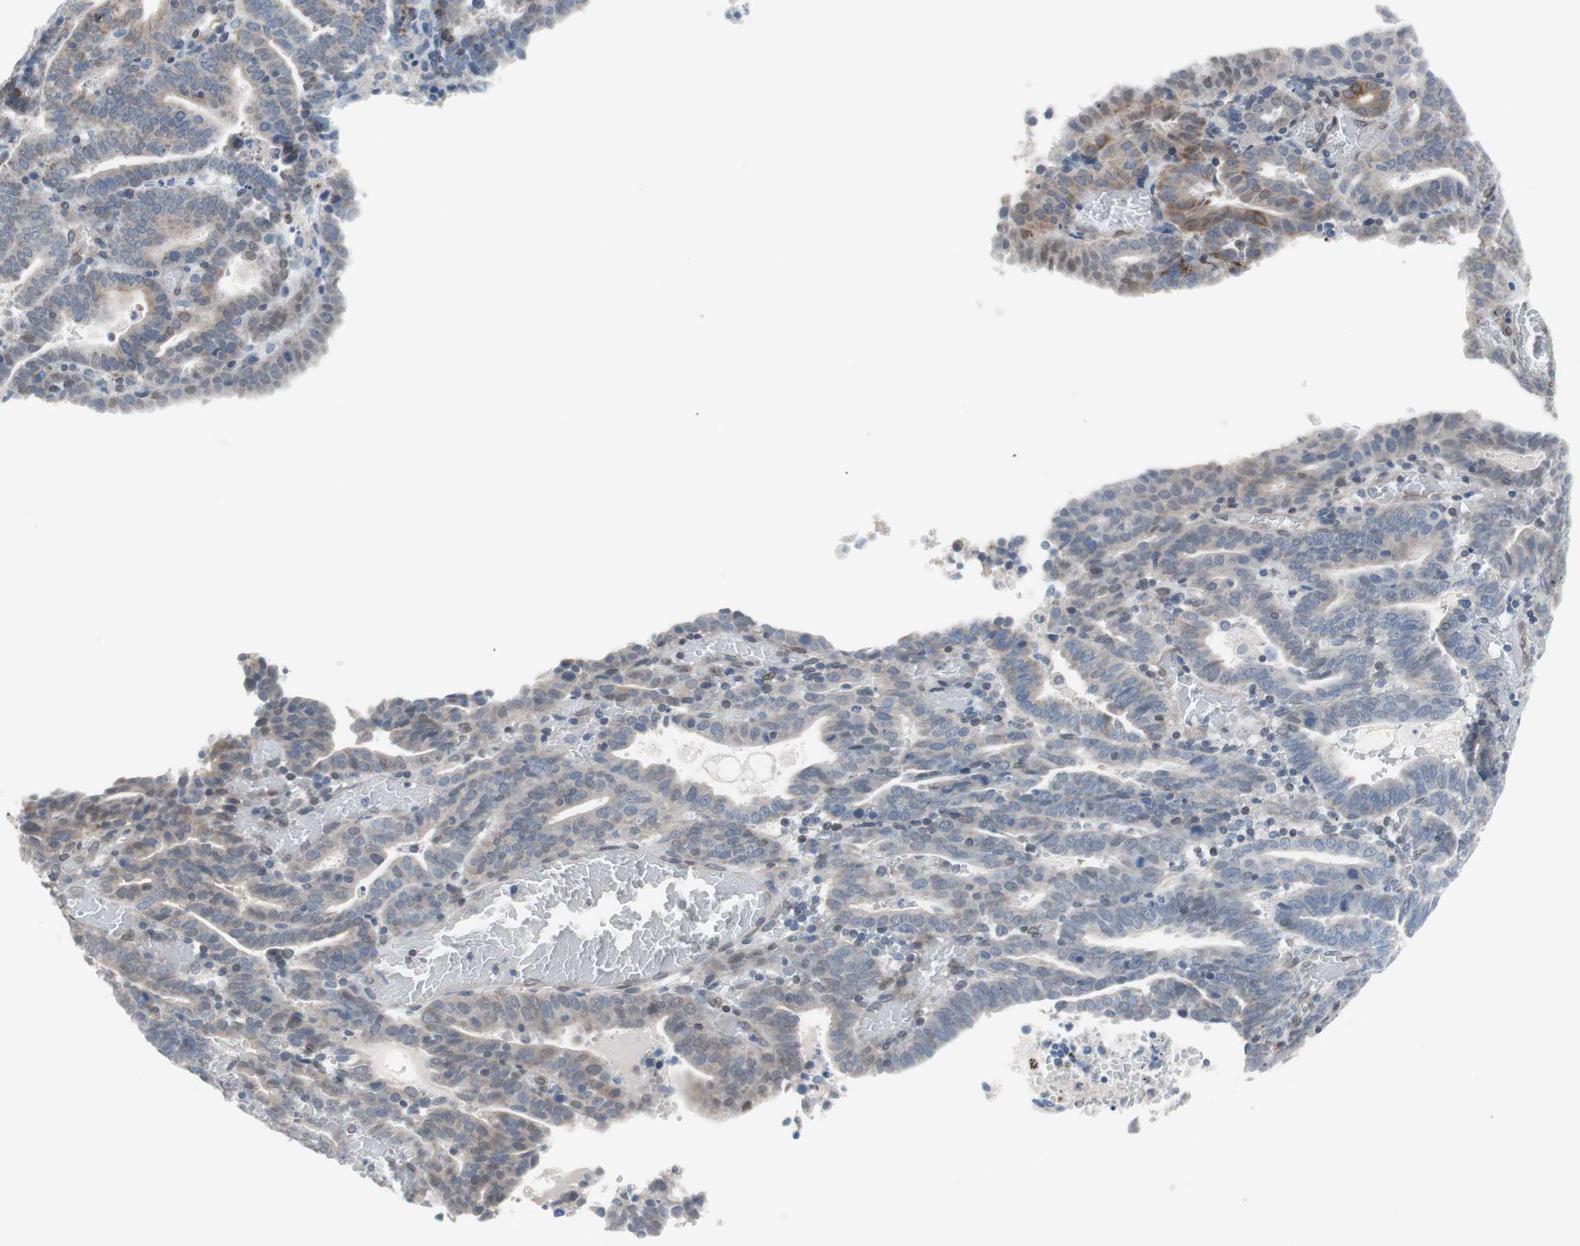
{"staining": {"intensity": "moderate", "quantity": "<25%", "location": "cytoplasmic/membranous"}, "tissue": "endometrial cancer", "cell_type": "Tumor cells", "image_type": "cancer", "snomed": [{"axis": "morphology", "description": "Adenocarcinoma, NOS"}, {"axis": "topography", "description": "Uterus"}], "caption": "A high-resolution photomicrograph shows IHC staining of endometrial cancer (adenocarcinoma), which demonstrates moderate cytoplasmic/membranous positivity in approximately <25% of tumor cells.", "gene": "ARNT2", "patient": {"sex": "female", "age": 83}}